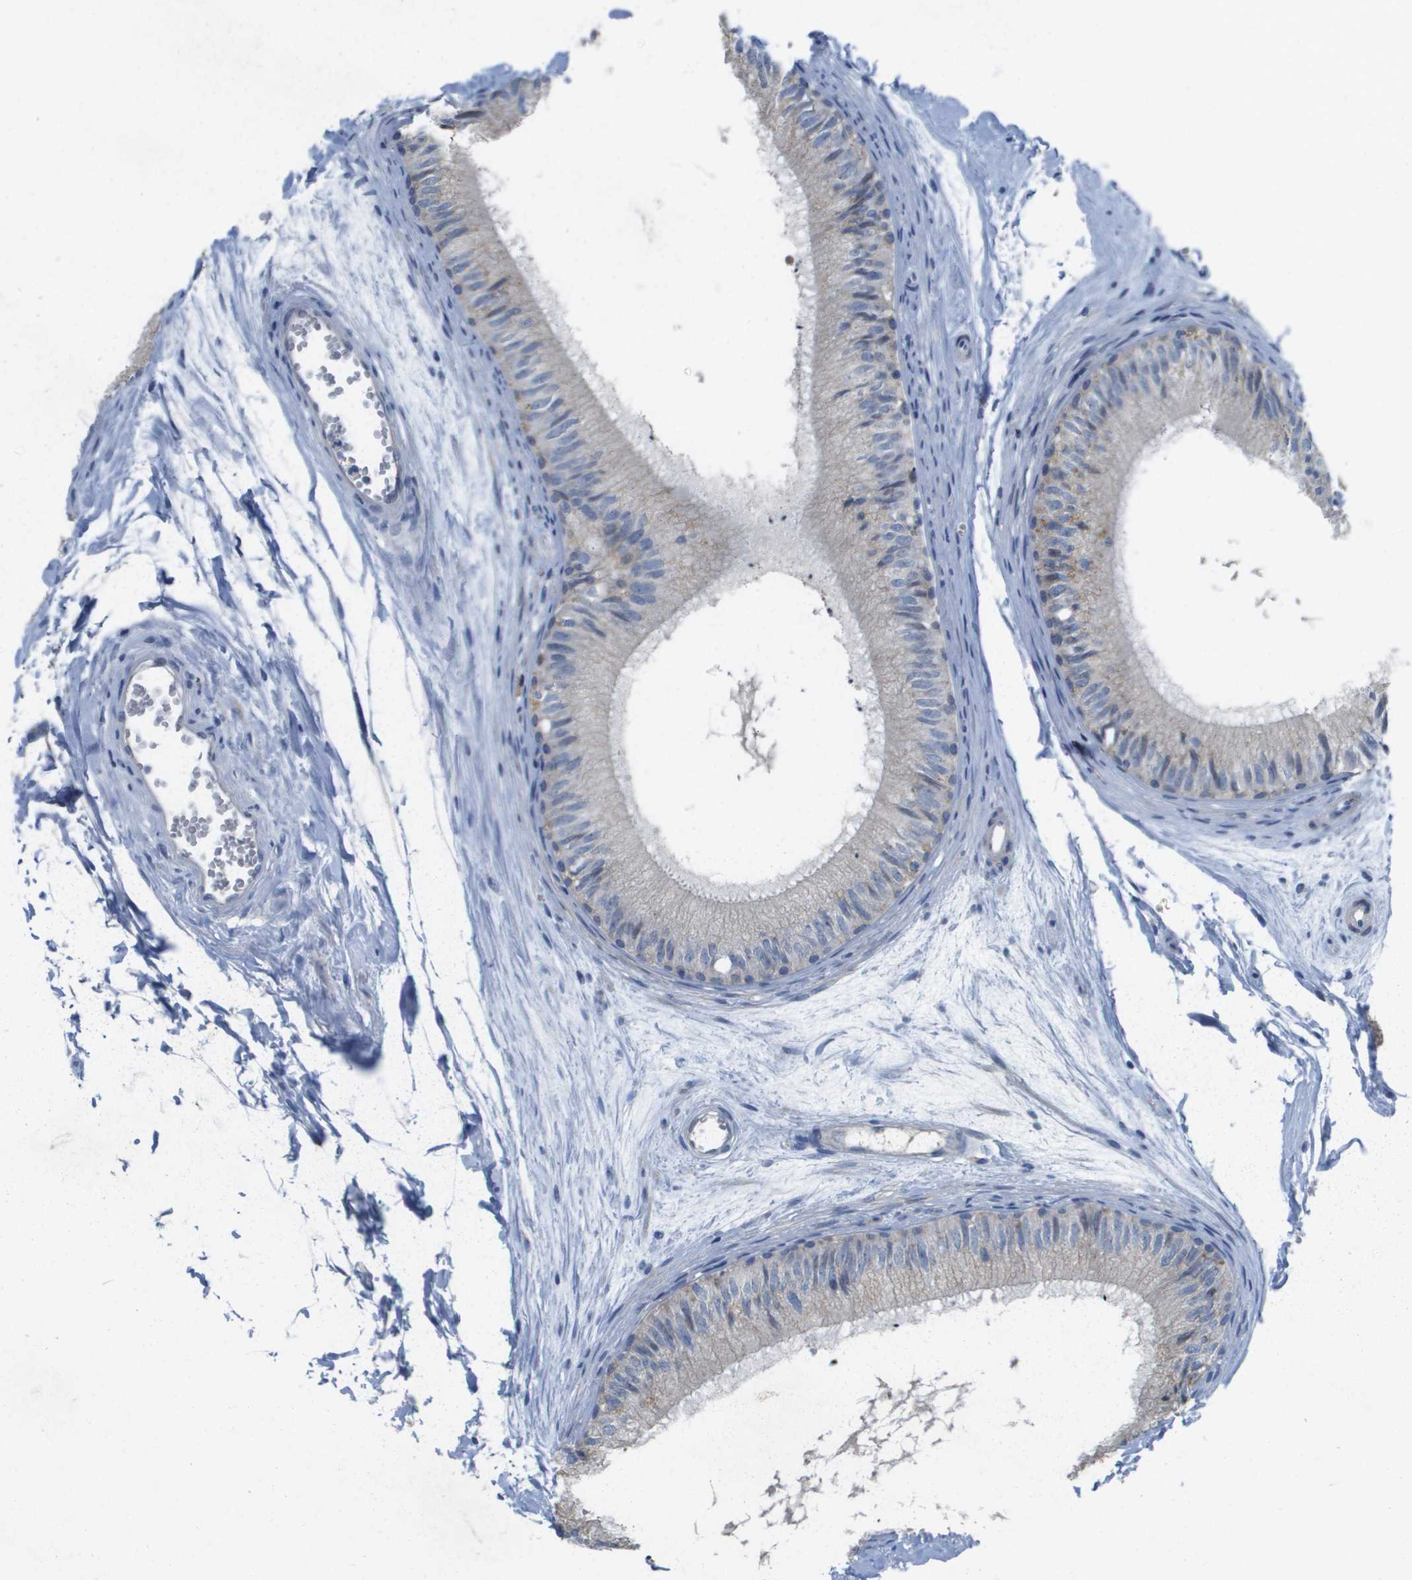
{"staining": {"intensity": "negative", "quantity": "none", "location": "none"}, "tissue": "epididymis", "cell_type": "Glandular cells", "image_type": "normal", "snomed": [{"axis": "morphology", "description": "Normal tissue, NOS"}, {"axis": "topography", "description": "Epididymis"}], "caption": "A micrograph of human epididymis is negative for staining in glandular cells. (Brightfield microscopy of DAB (3,3'-diaminobenzidine) immunohistochemistry (IHC) at high magnification).", "gene": "NCS1", "patient": {"sex": "male", "age": 56}}